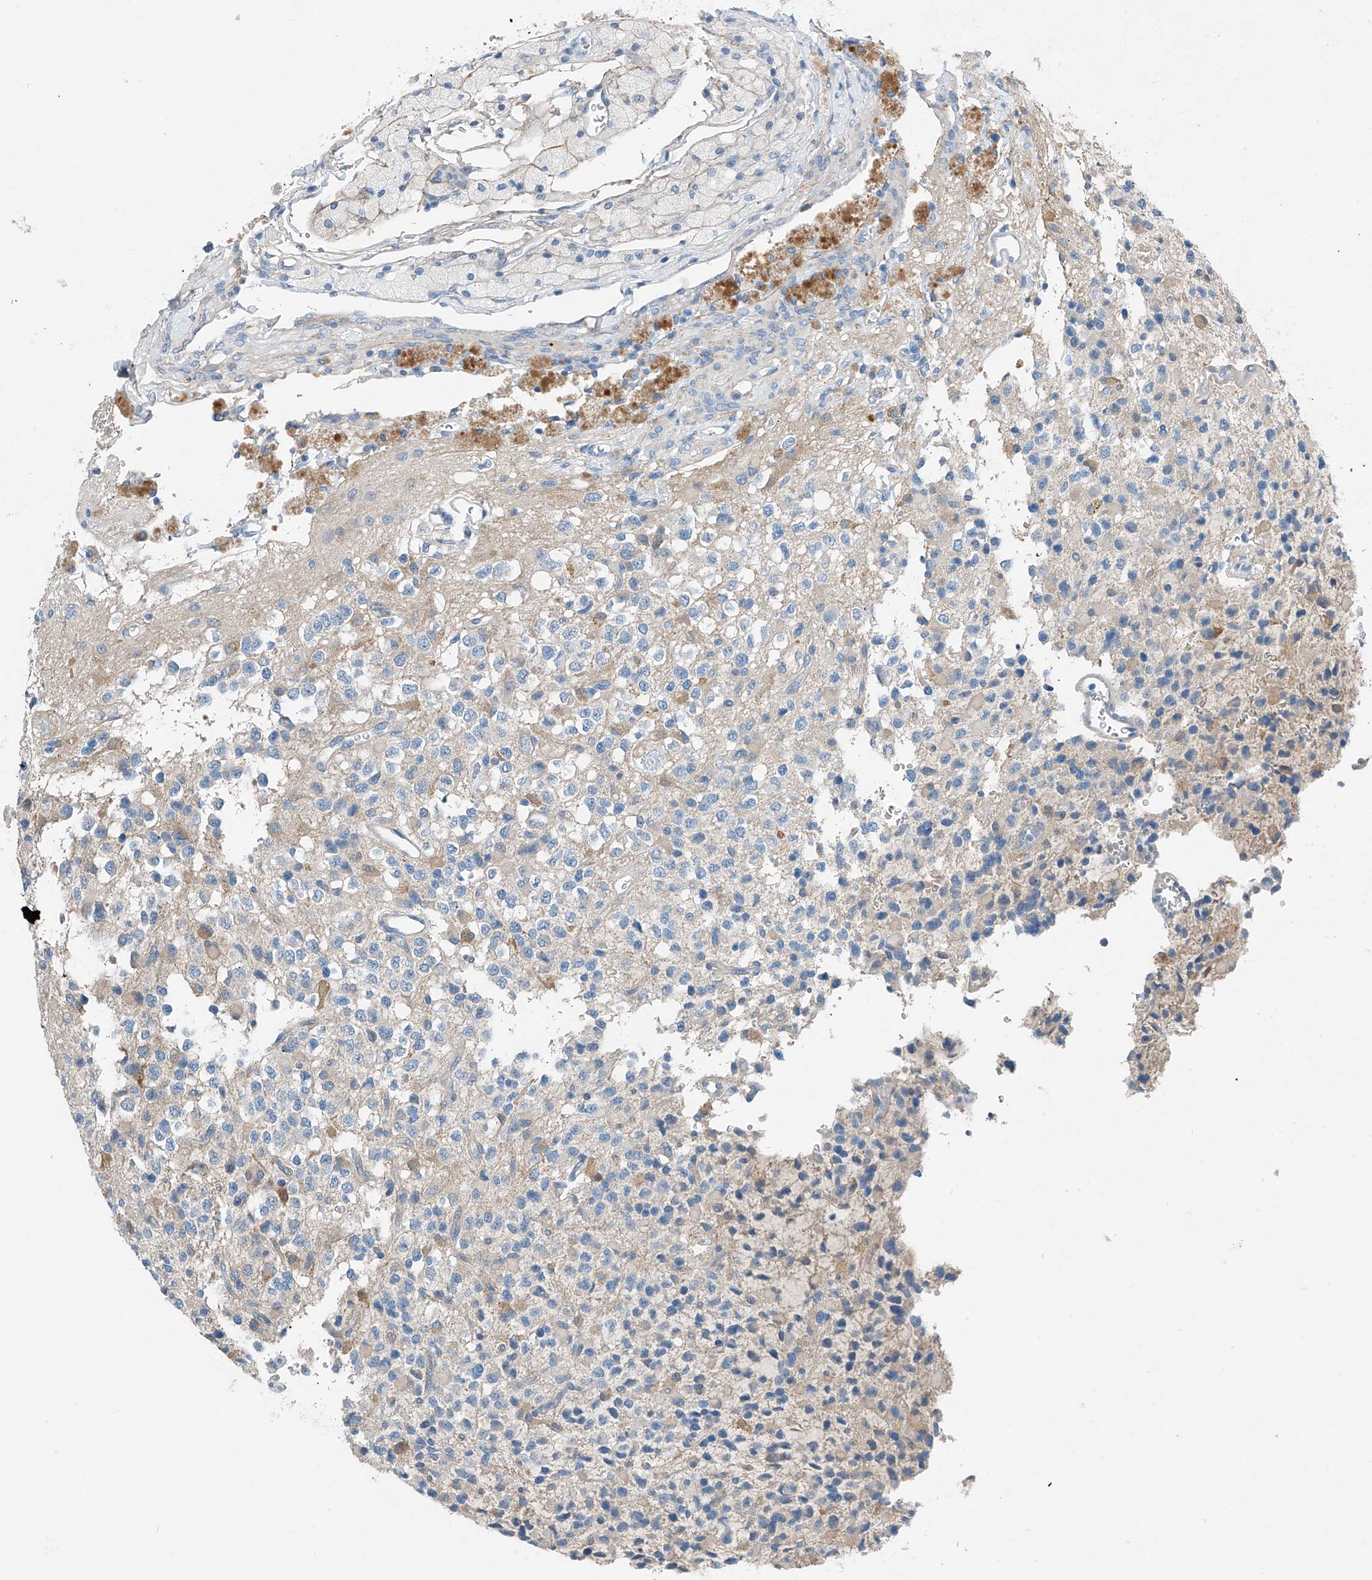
{"staining": {"intensity": "negative", "quantity": "none", "location": "none"}, "tissue": "glioma", "cell_type": "Tumor cells", "image_type": "cancer", "snomed": [{"axis": "morphology", "description": "Glioma, malignant, High grade"}, {"axis": "topography", "description": "Brain"}], "caption": "DAB (3,3'-diaminobenzidine) immunohistochemical staining of human malignant high-grade glioma reveals no significant expression in tumor cells. Nuclei are stained in blue.", "gene": "MDGA1", "patient": {"sex": "male", "age": 34}}